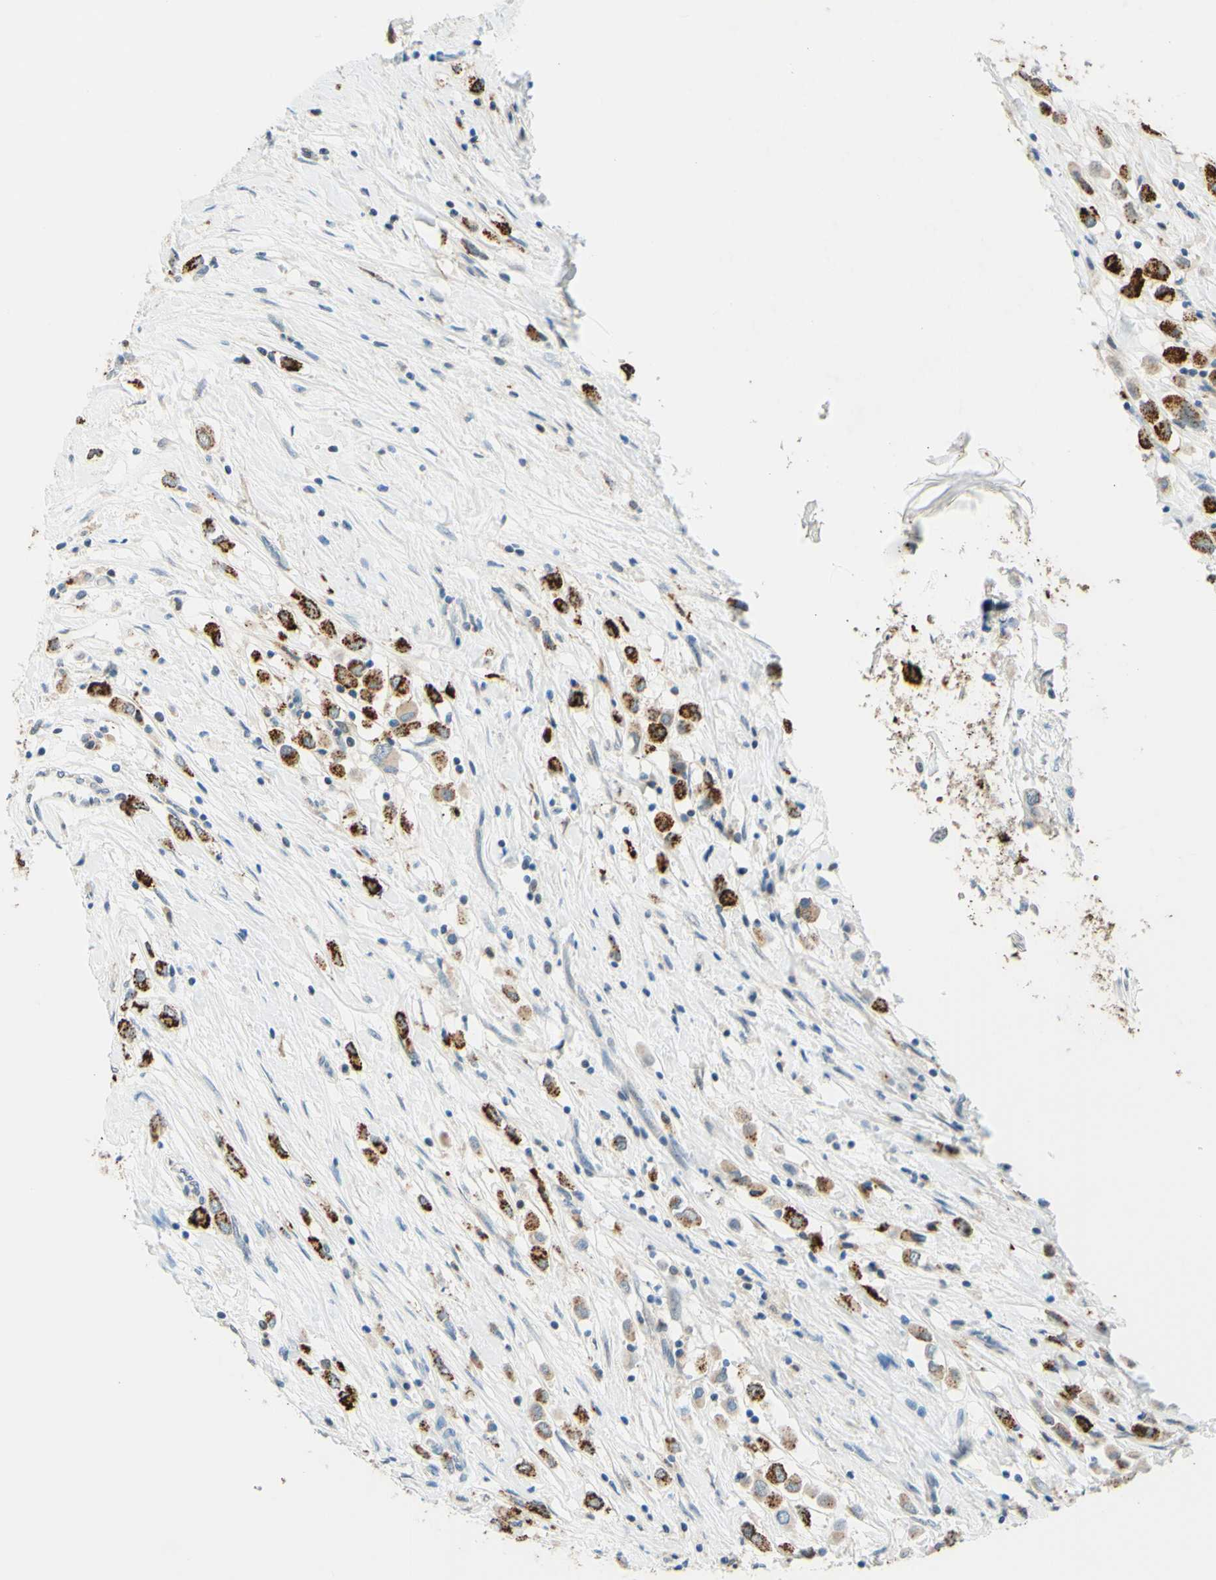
{"staining": {"intensity": "strong", "quantity": "25%-75%", "location": "cytoplasmic/membranous"}, "tissue": "breast cancer", "cell_type": "Tumor cells", "image_type": "cancer", "snomed": [{"axis": "morphology", "description": "Duct carcinoma"}, {"axis": "topography", "description": "Breast"}], "caption": "Approximately 25%-75% of tumor cells in human invasive ductal carcinoma (breast) show strong cytoplasmic/membranous protein expression as visualized by brown immunohistochemical staining.", "gene": "TREM2", "patient": {"sex": "female", "age": 61}}